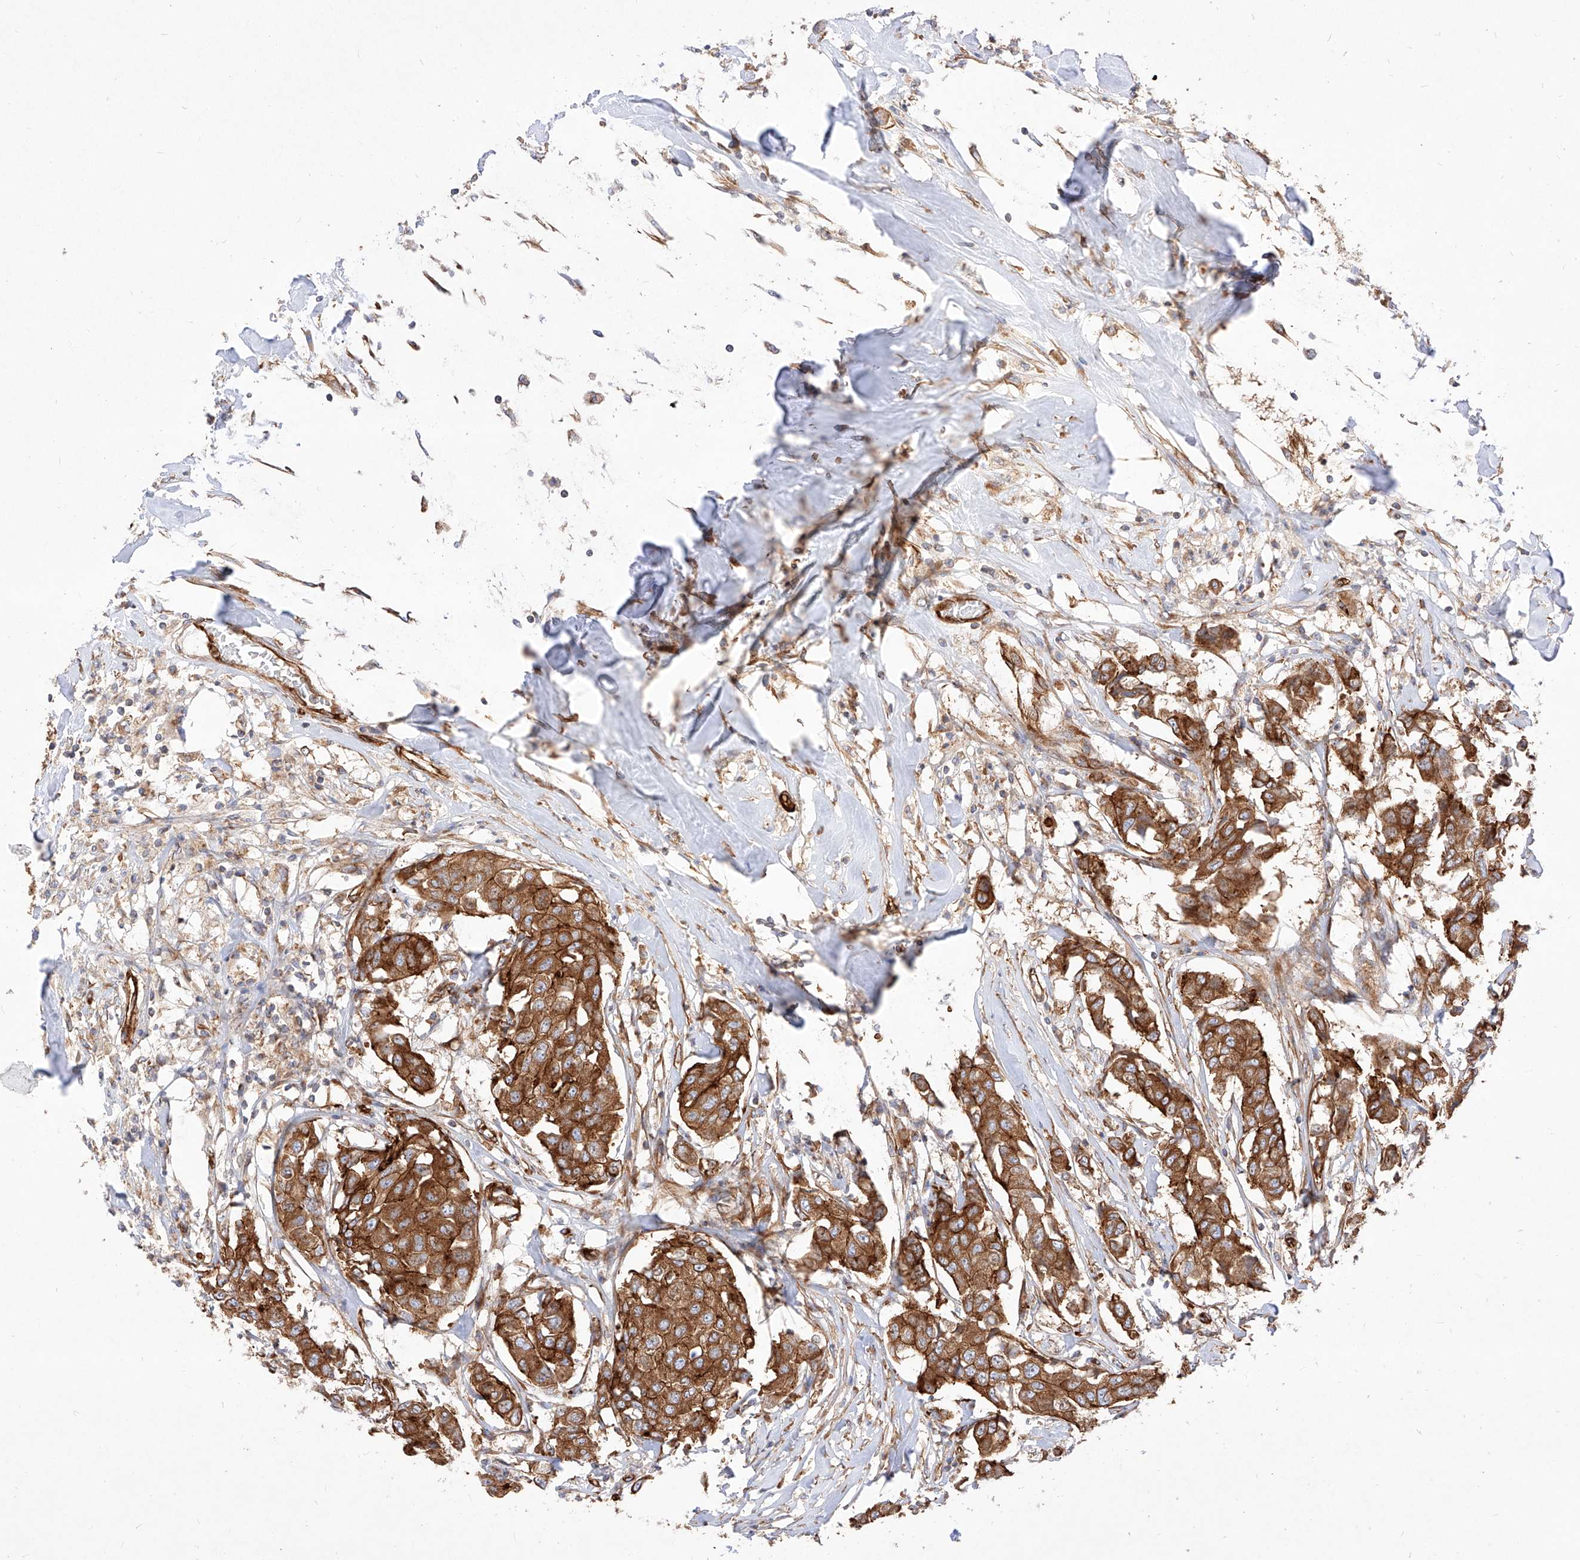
{"staining": {"intensity": "strong", "quantity": ">75%", "location": "cytoplasmic/membranous"}, "tissue": "breast cancer", "cell_type": "Tumor cells", "image_type": "cancer", "snomed": [{"axis": "morphology", "description": "Duct carcinoma"}, {"axis": "topography", "description": "Breast"}], "caption": "Breast cancer stained for a protein demonstrates strong cytoplasmic/membranous positivity in tumor cells.", "gene": "CSGALNACT2", "patient": {"sex": "female", "age": 80}}